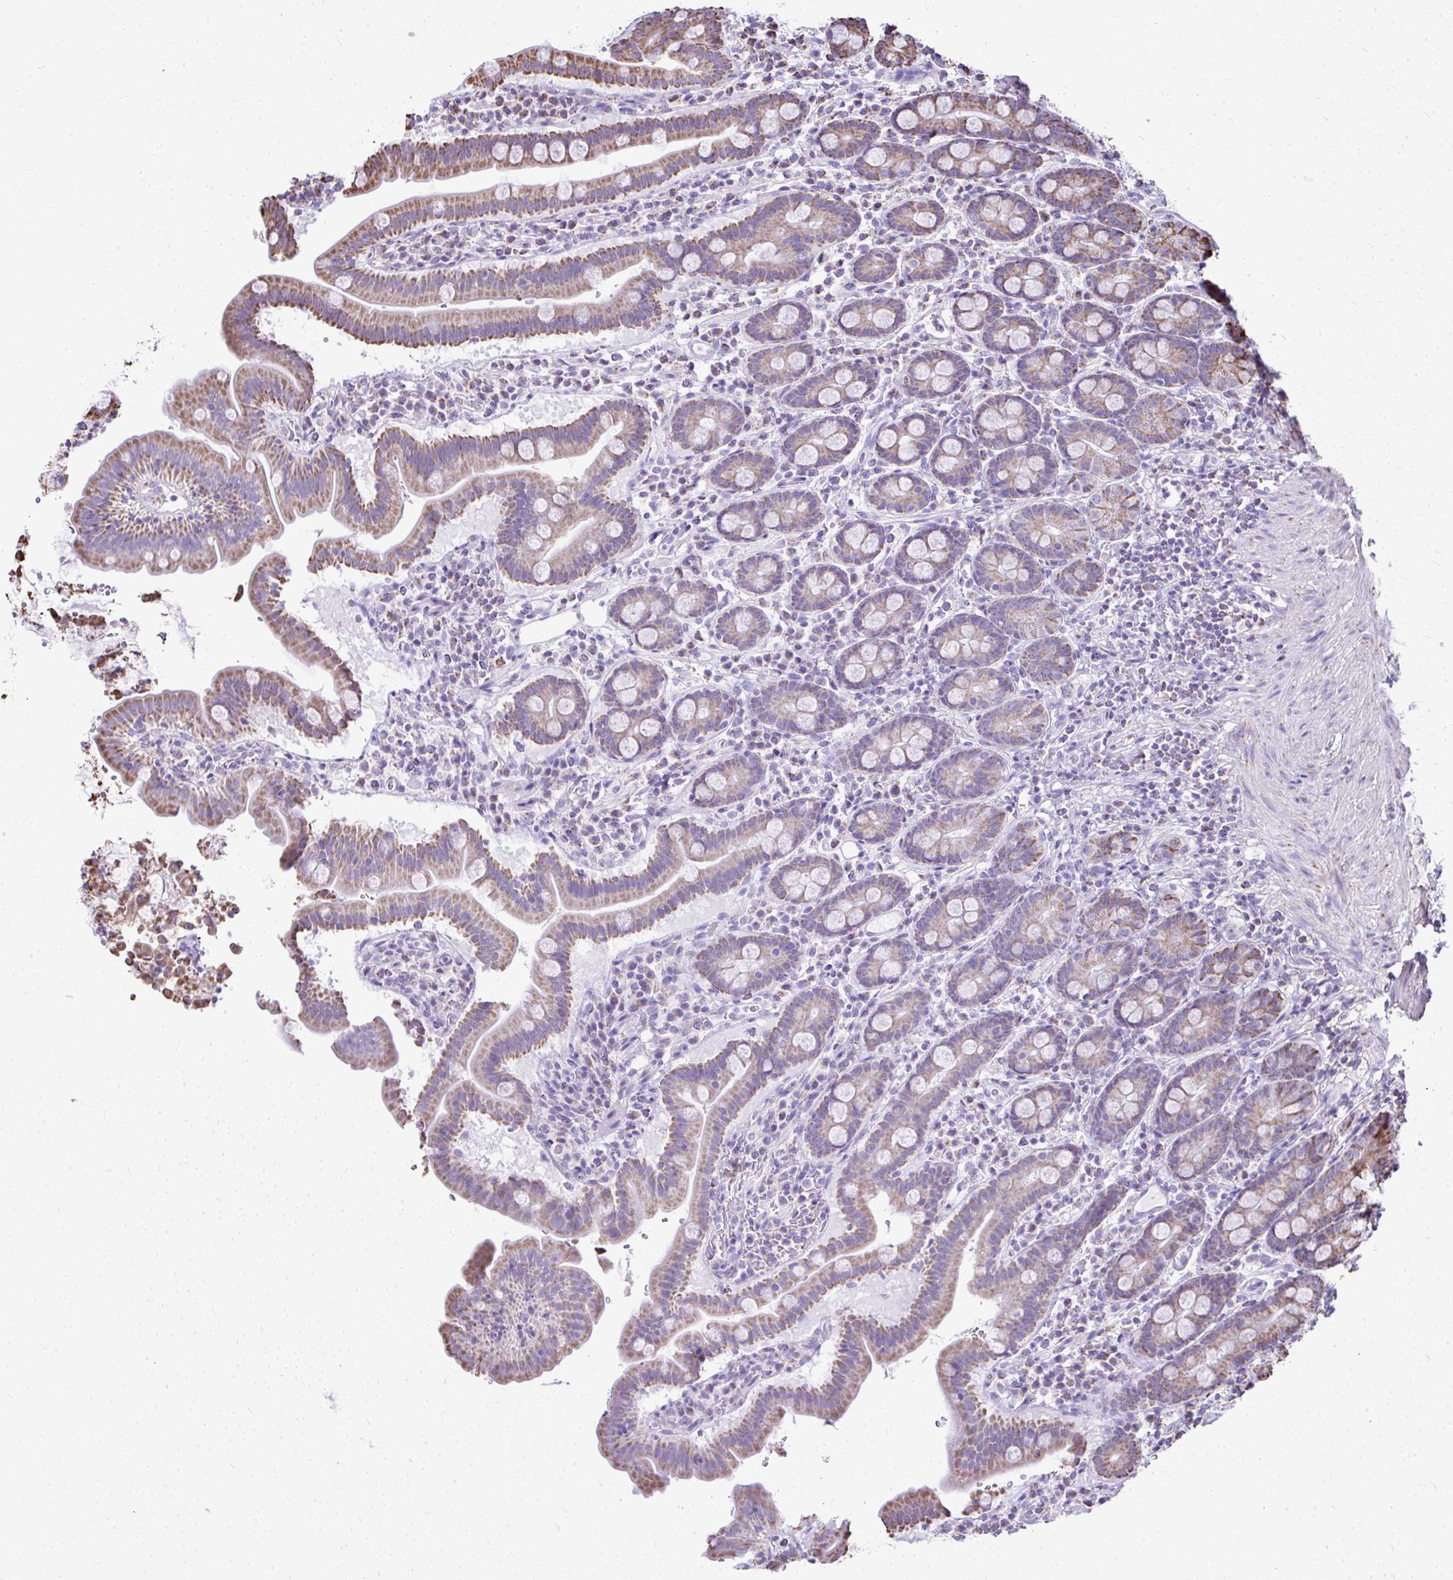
{"staining": {"intensity": "moderate", "quantity": "25%-75%", "location": "cytoplasmic/membranous"}, "tissue": "small intestine", "cell_type": "Glandular cells", "image_type": "normal", "snomed": [{"axis": "morphology", "description": "Normal tissue, NOS"}, {"axis": "topography", "description": "Small intestine"}], "caption": "Immunohistochemical staining of benign small intestine demonstrates medium levels of moderate cytoplasmic/membranous staining in about 25%-75% of glandular cells.", "gene": "MPZL2", "patient": {"sex": "male", "age": 26}}